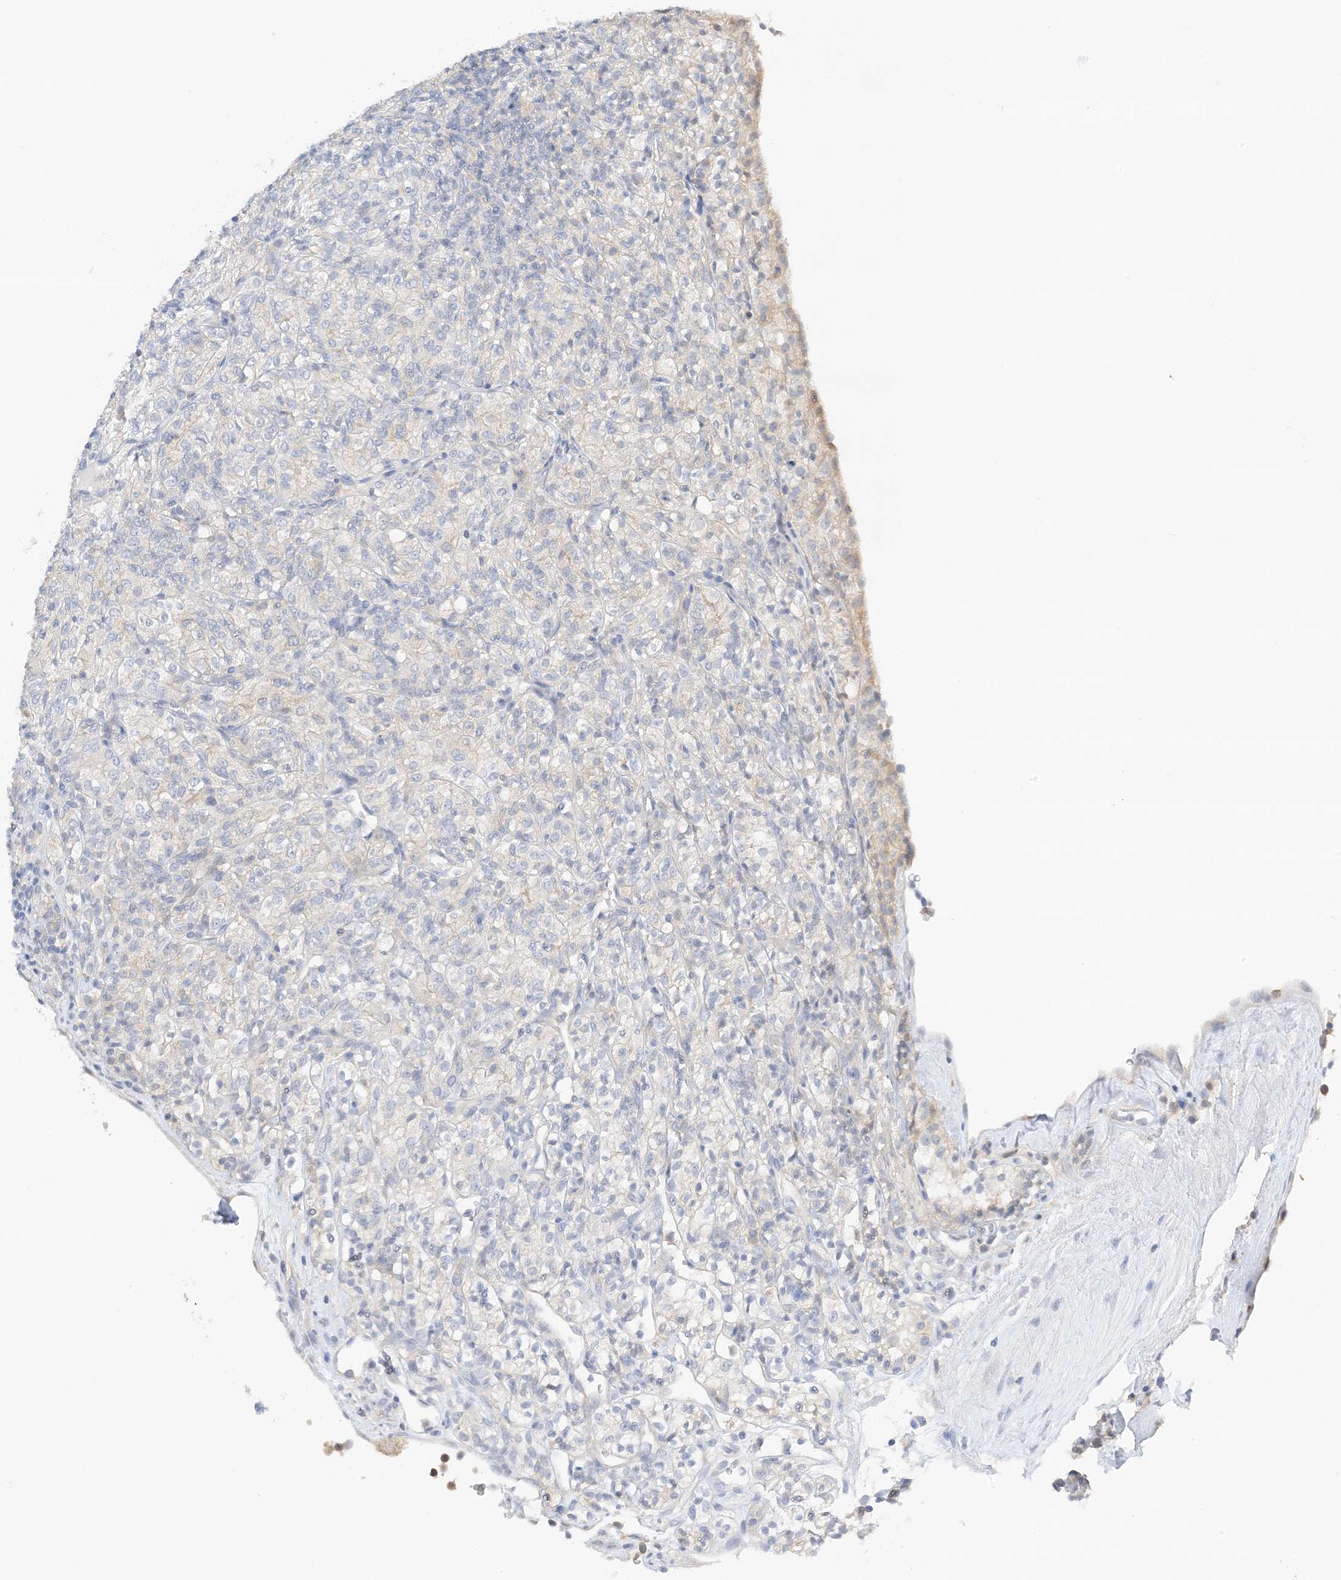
{"staining": {"intensity": "negative", "quantity": "none", "location": "none"}, "tissue": "renal cancer", "cell_type": "Tumor cells", "image_type": "cancer", "snomed": [{"axis": "morphology", "description": "Adenocarcinoma, NOS"}, {"axis": "topography", "description": "Kidney"}], "caption": "An immunohistochemistry (IHC) micrograph of renal adenocarcinoma is shown. There is no staining in tumor cells of renal adenocarcinoma. (Brightfield microscopy of DAB (3,3'-diaminobenzidine) immunohistochemistry at high magnification).", "gene": "KIFBP", "patient": {"sex": "male", "age": 77}}